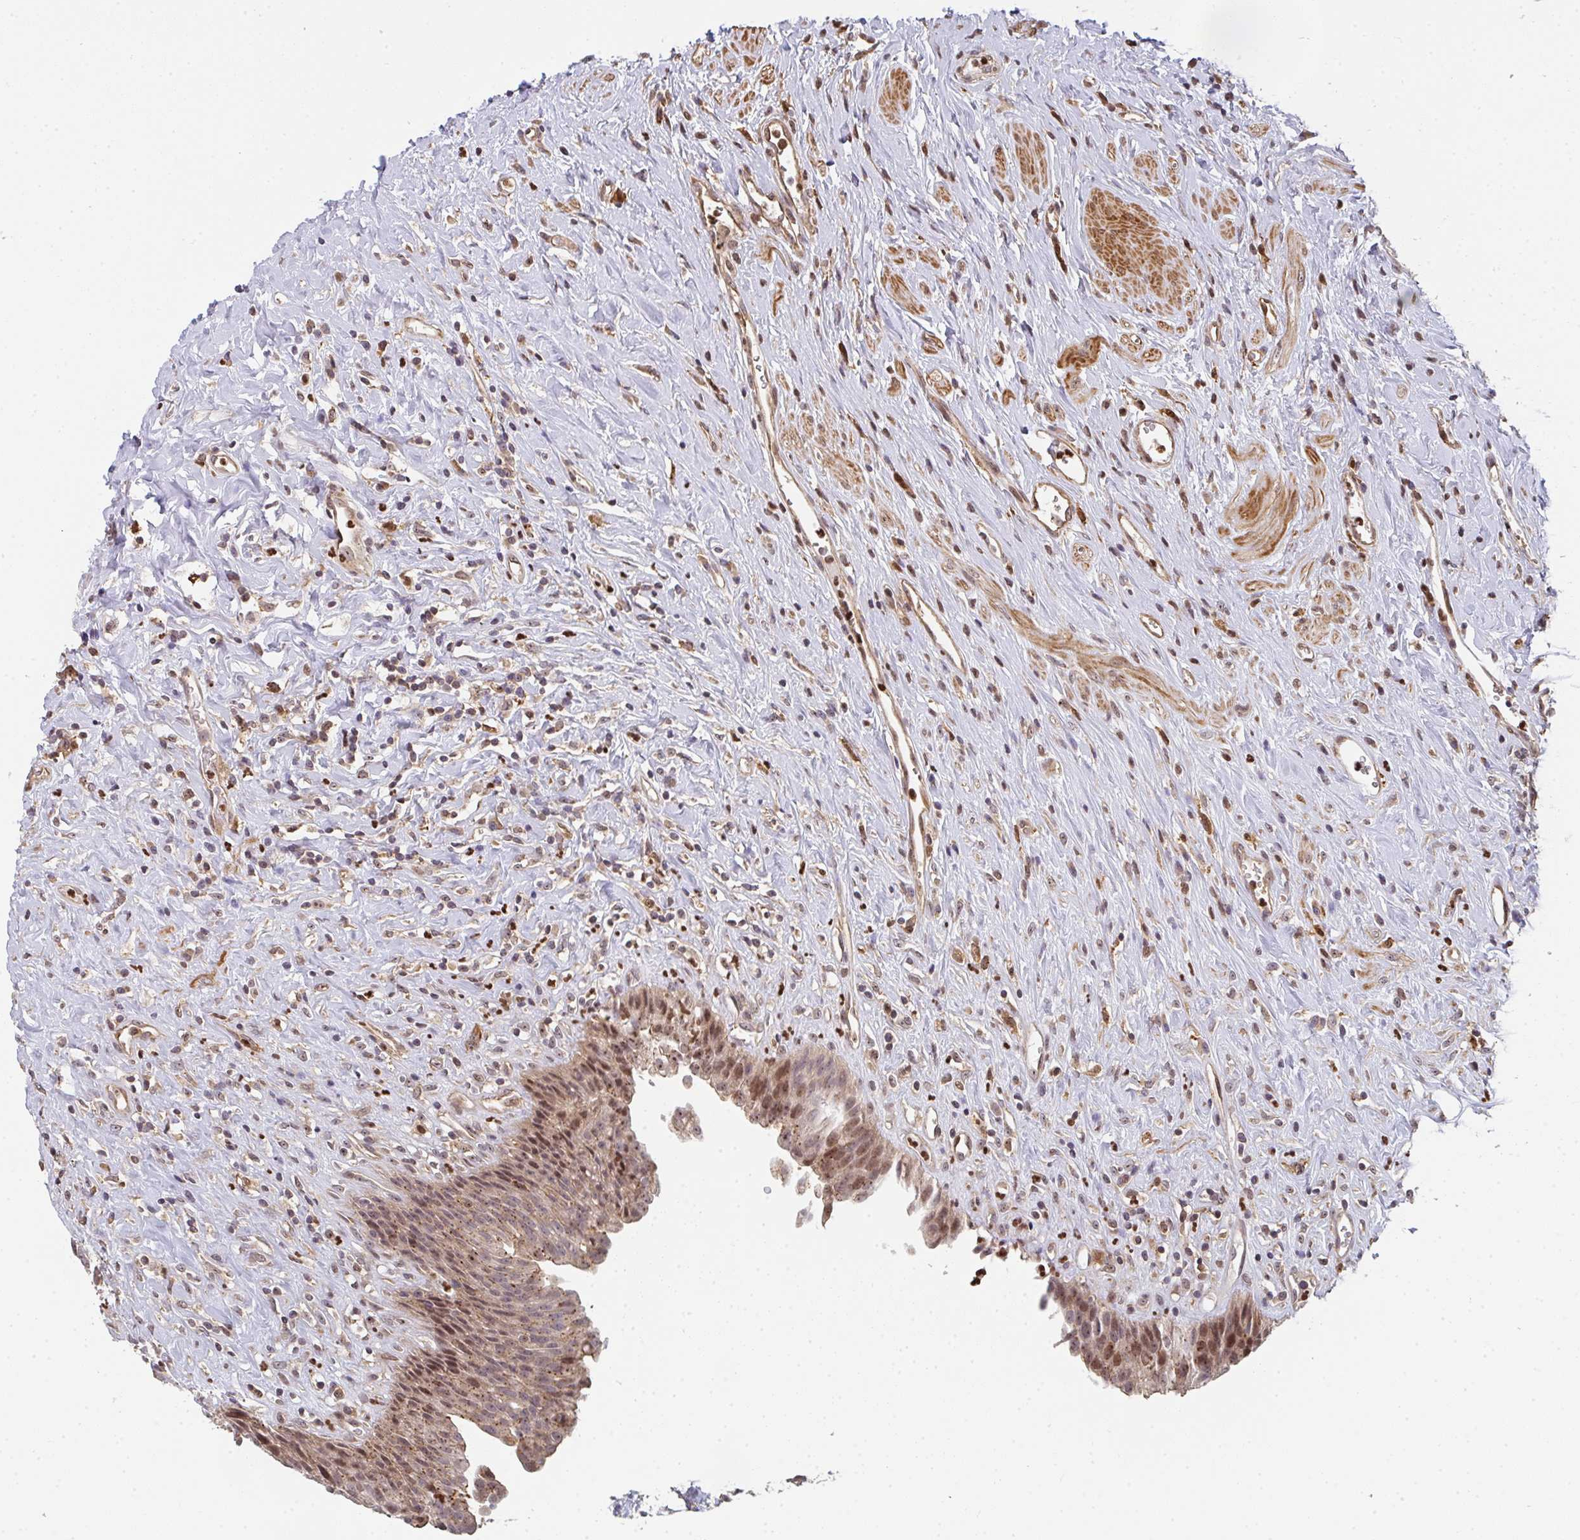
{"staining": {"intensity": "moderate", "quantity": ">75%", "location": "cytoplasmic/membranous,nuclear"}, "tissue": "urinary bladder", "cell_type": "Urothelial cells", "image_type": "normal", "snomed": [{"axis": "morphology", "description": "Normal tissue, NOS"}, {"axis": "topography", "description": "Urinary bladder"}], "caption": "Immunohistochemical staining of unremarkable urinary bladder displays medium levels of moderate cytoplasmic/membranous,nuclear staining in approximately >75% of urothelial cells. The staining was performed using DAB (3,3'-diaminobenzidine), with brown indicating positive protein expression. Nuclei are stained blue with hematoxylin.", "gene": "SIMC1", "patient": {"sex": "female", "age": 56}}